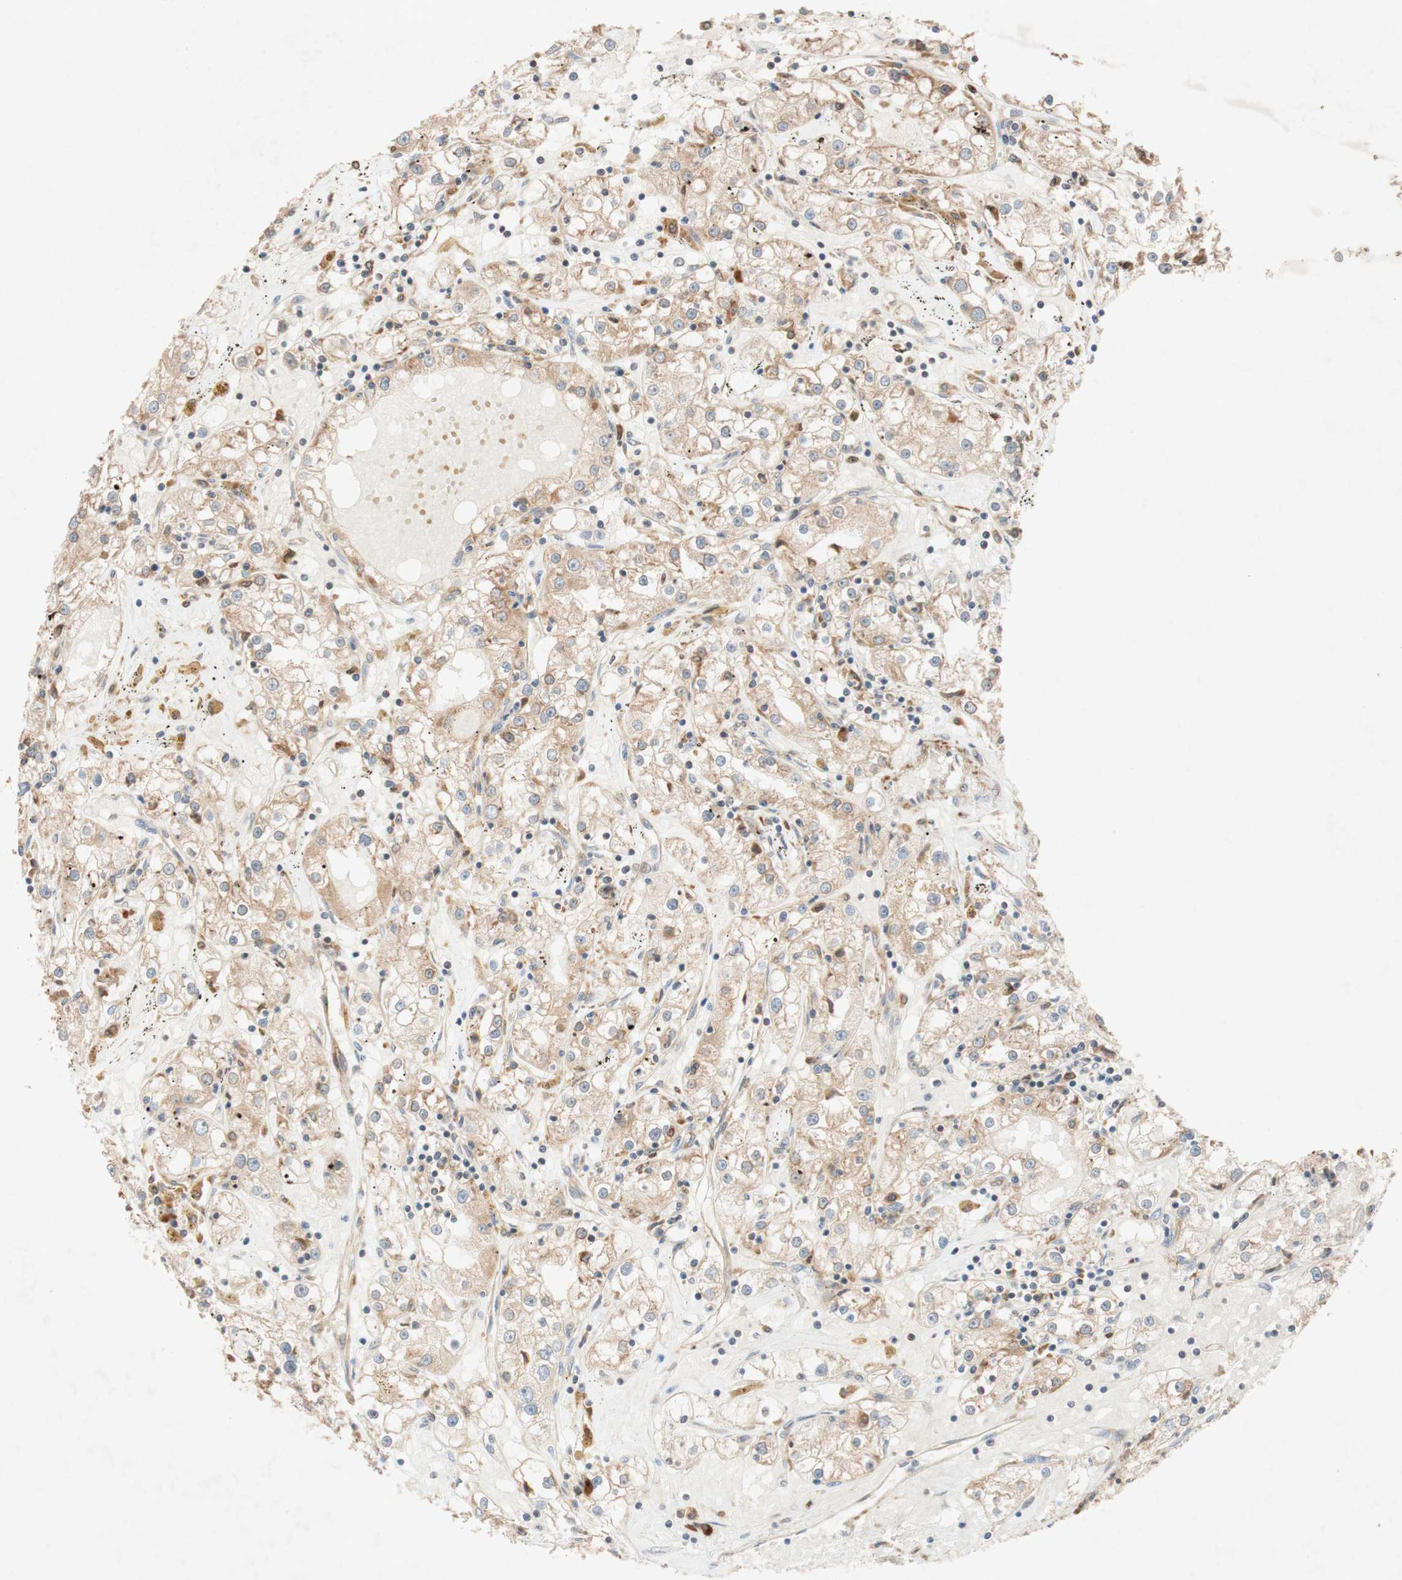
{"staining": {"intensity": "weak", "quantity": ">75%", "location": "cytoplasmic/membranous,nuclear"}, "tissue": "renal cancer", "cell_type": "Tumor cells", "image_type": "cancer", "snomed": [{"axis": "morphology", "description": "Adenocarcinoma, NOS"}, {"axis": "topography", "description": "Kidney"}], "caption": "The image demonstrates a brown stain indicating the presence of a protein in the cytoplasmic/membranous and nuclear of tumor cells in renal adenocarcinoma.", "gene": "PTPRU", "patient": {"sex": "male", "age": 56}}